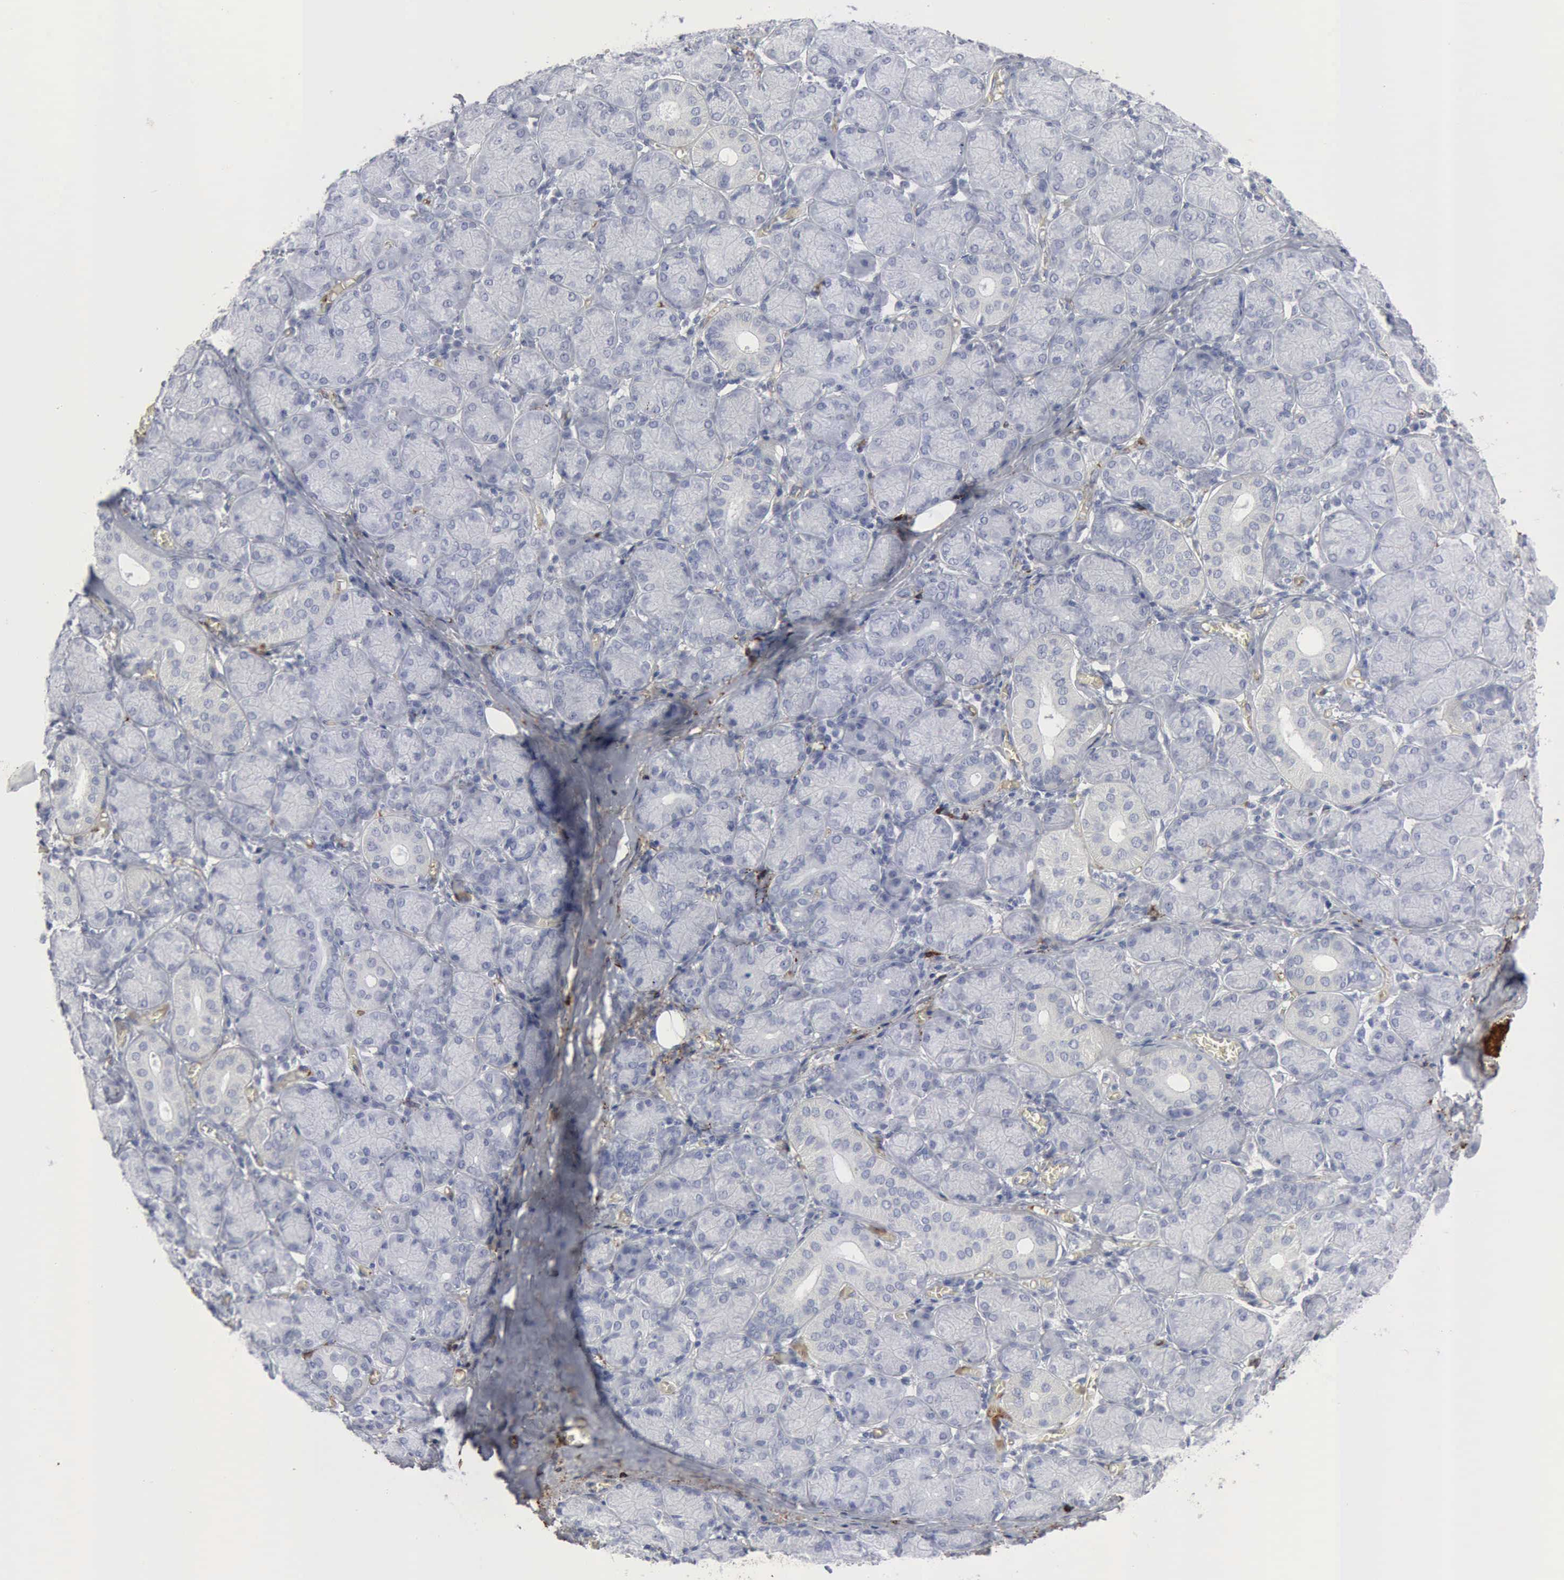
{"staining": {"intensity": "negative", "quantity": "none", "location": "none"}, "tissue": "salivary gland", "cell_type": "Glandular cells", "image_type": "normal", "snomed": [{"axis": "morphology", "description": "Normal tissue, NOS"}, {"axis": "topography", "description": "Salivary gland"}], "caption": "Immunohistochemistry (IHC) photomicrograph of unremarkable salivary gland: human salivary gland stained with DAB (3,3'-diaminobenzidine) reveals no significant protein staining in glandular cells.", "gene": "C4BPA", "patient": {"sex": "female", "age": 24}}